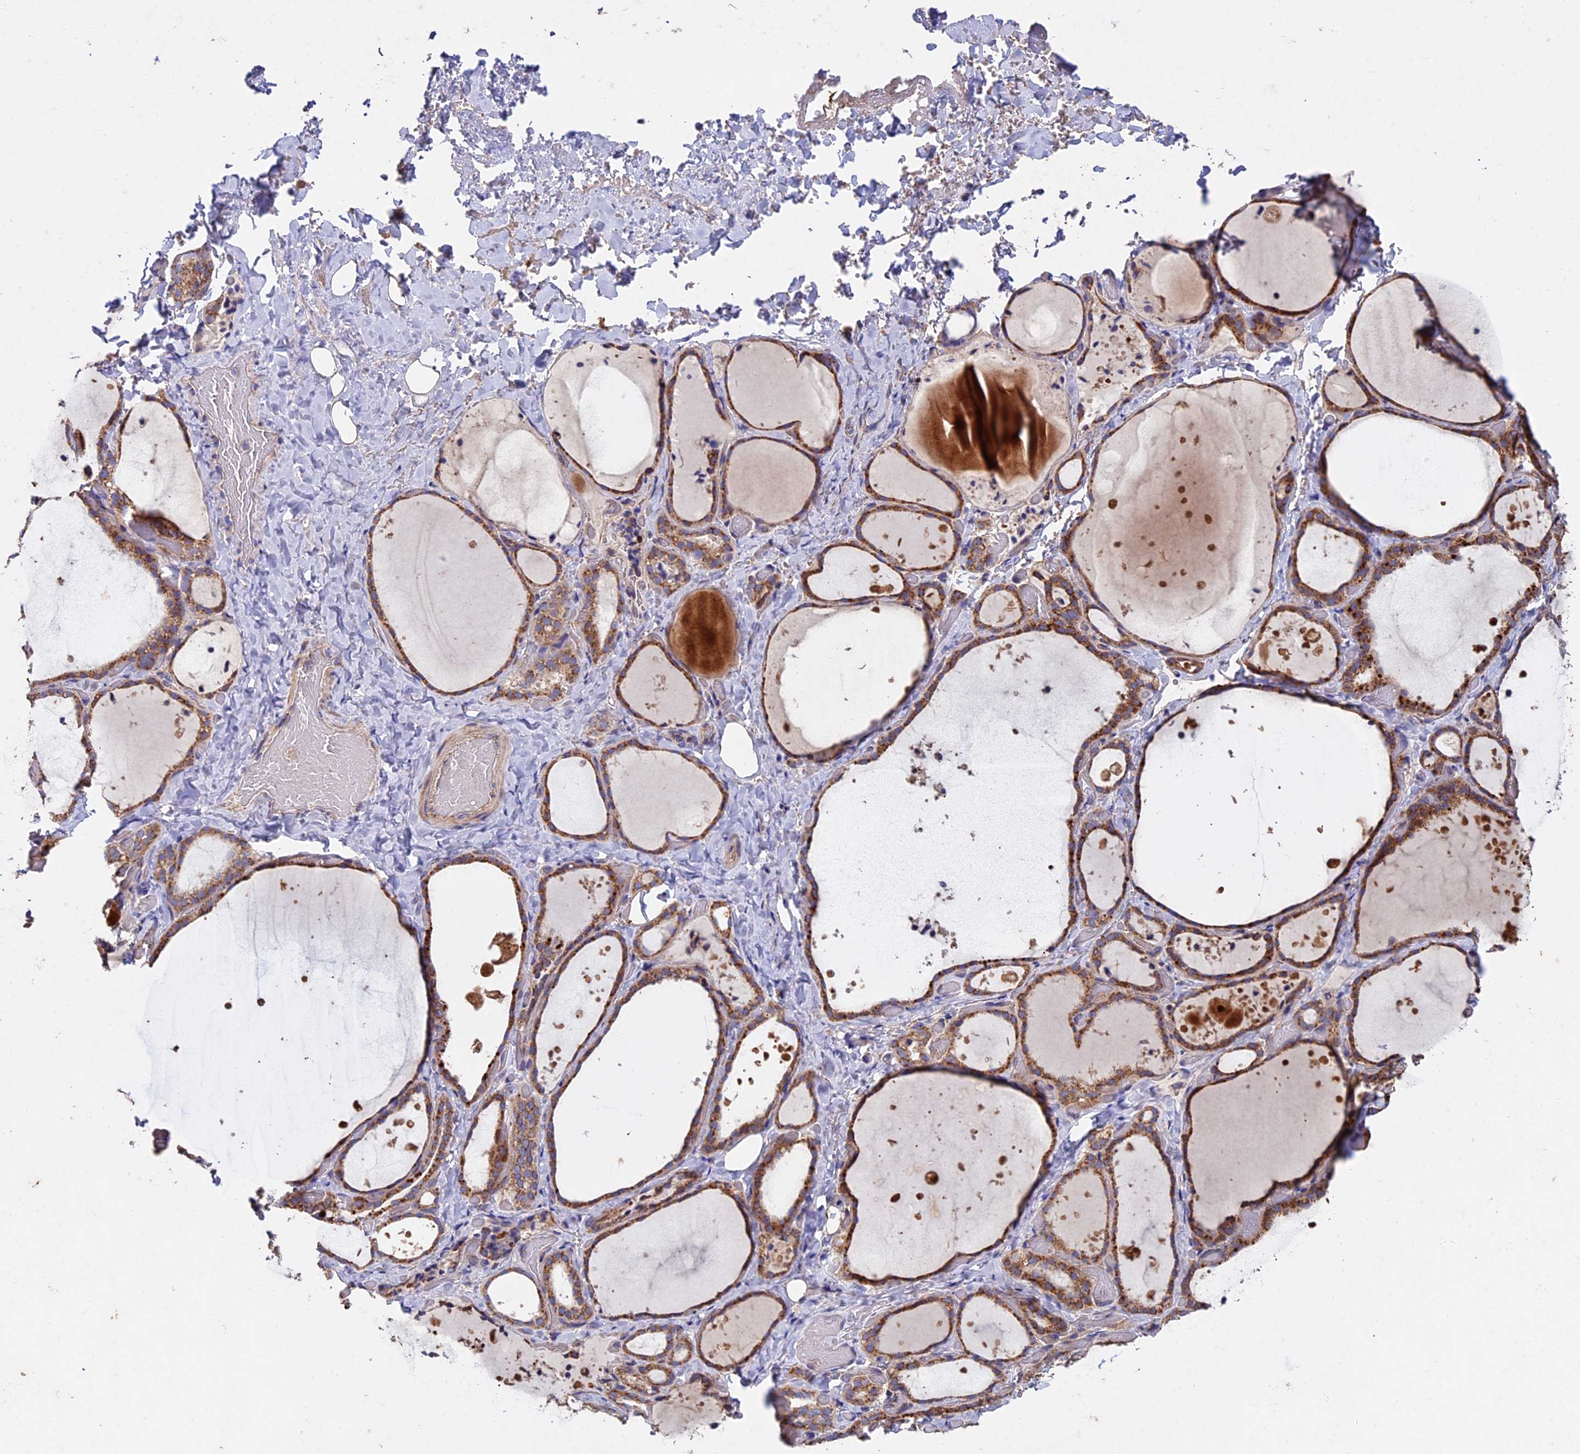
{"staining": {"intensity": "moderate", "quantity": ">75%", "location": "cytoplasmic/membranous"}, "tissue": "thyroid gland", "cell_type": "Glandular cells", "image_type": "normal", "snomed": [{"axis": "morphology", "description": "Normal tissue, NOS"}, {"axis": "topography", "description": "Thyroid gland"}], "caption": "Thyroid gland stained with a brown dye reveals moderate cytoplasmic/membranous positive staining in approximately >75% of glandular cells.", "gene": "RNF17", "patient": {"sex": "female", "age": 44}}